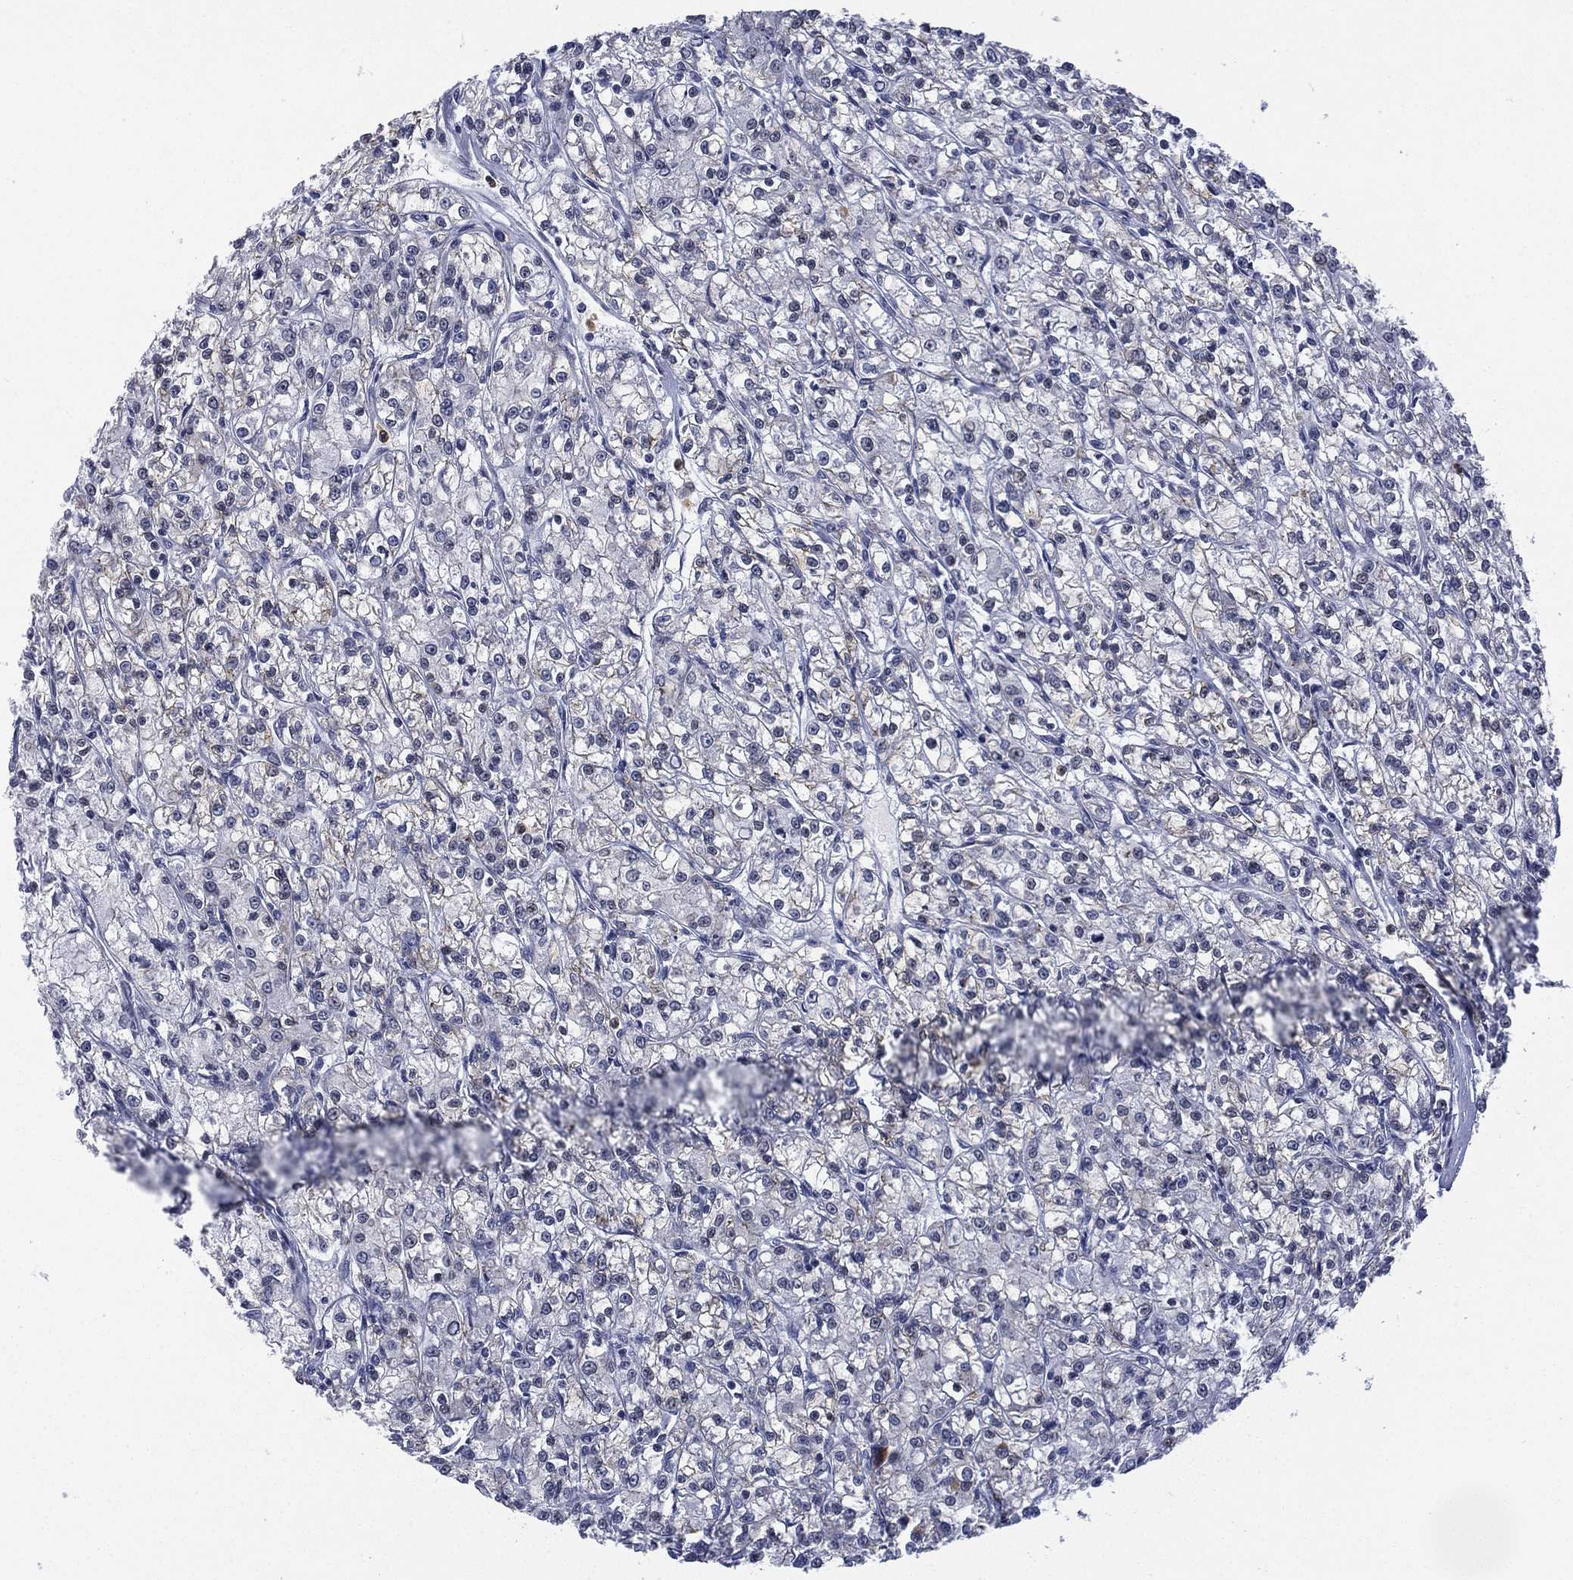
{"staining": {"intensity": "negative", "quantity": "none", "location": "none"}, "tissue": "renal cancer", "cell_type": "Tumor cells", "image_type": "cancer", "snomed": [{"axis": "morphology", "description": "Adenocarcinoma, NOS"}, {"axis": "topography", "description": "Kidney"}], "caption": "Micrograph shows no protein positivity in tumor cells of adenocarcinoma (renal) tissue.", "gene": "ZNF711", "patient": {"sex": "female", "age": 59}}